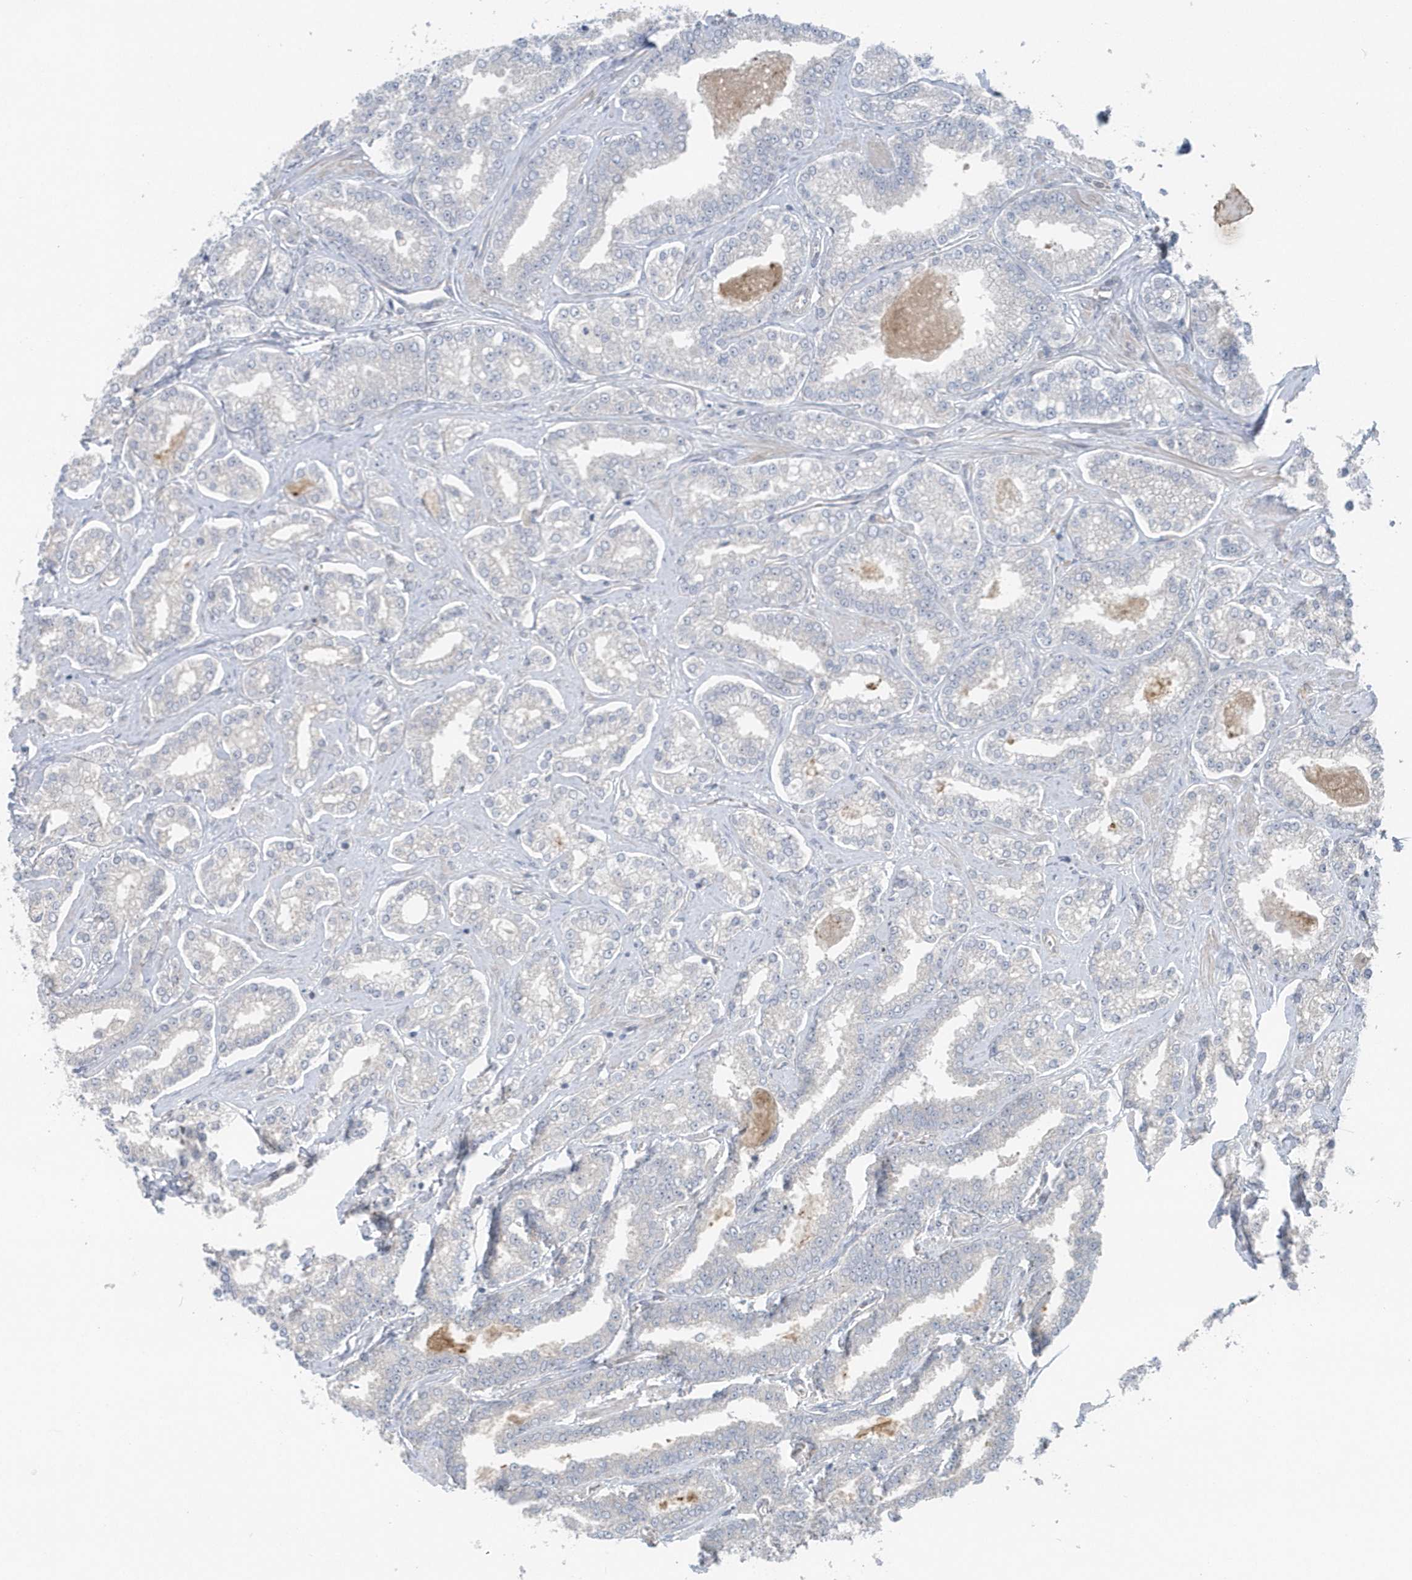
{"staining": {"intensity": "negative", "quantity": "none", "location": "none"}, "tissue": "prostate cancer", "cell_type": "Tumor cells", "image_type": "cancer", "snomed": [{"axis": "morphology", "description": "Normal tissue, NOS"}, {"axis": "morphology", "description": "Adenocarcinoma, High grade"}, {"axis": "topography", "description": "Prostate"}], "caption": "There is no significant positivity in tumor cells of prostate cancer.", "gene": "ACTR1A", "patient": {"sex": "male", "age": 83}}